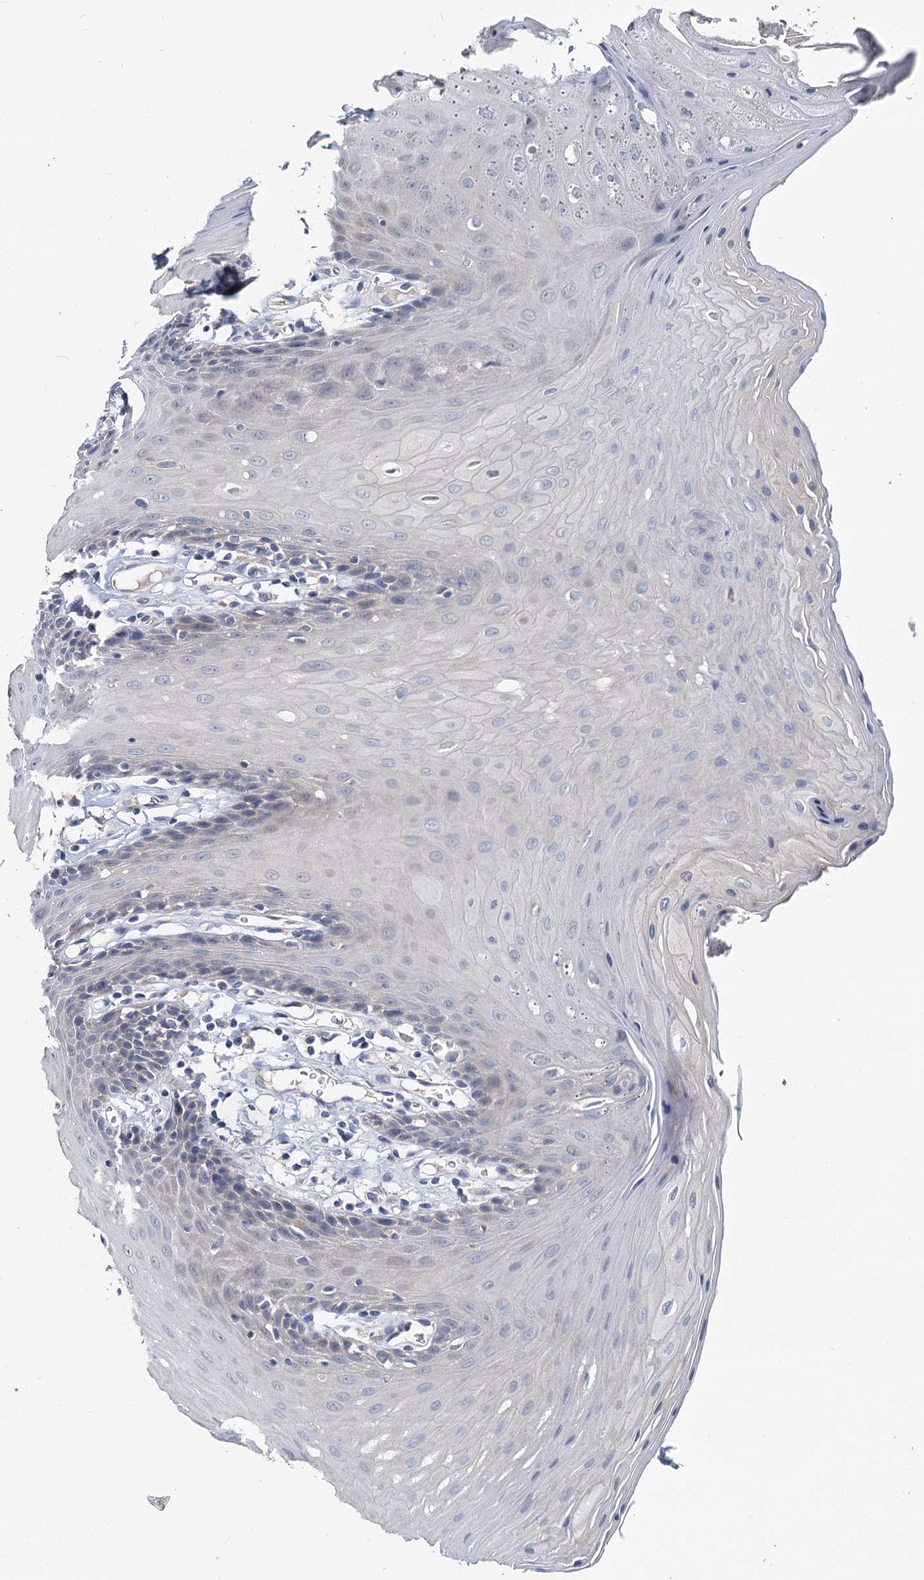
{"staining": {"intensity": "negative", "quantity": "none", "location": "none"}, "tissue": "oral mucosa", "cell_type": "Squamous epithelial cells", "image_type": "normal", "snomed": [{"axis": "morphology", "description": "Normal tissue, NOS"}, {"axis": "morphology", "description": "Squamous cell carcinoma, NOS"}, {"axis": "topography", "description": "Skeletal muscle"}, {"axis": "topography", "description": "Oral tissue"}, {"axis": "topography", "description": "Salivary gland"}, {"axis": "topography", "description": "Head-Neck"}], "caption": "Normal oral mucosa was stained to show a protein in brown. There is no significant positivity in squamous epithelial cells.", "gene": "ANKRD42", "patient": {"sex": "male", "age": 54}}